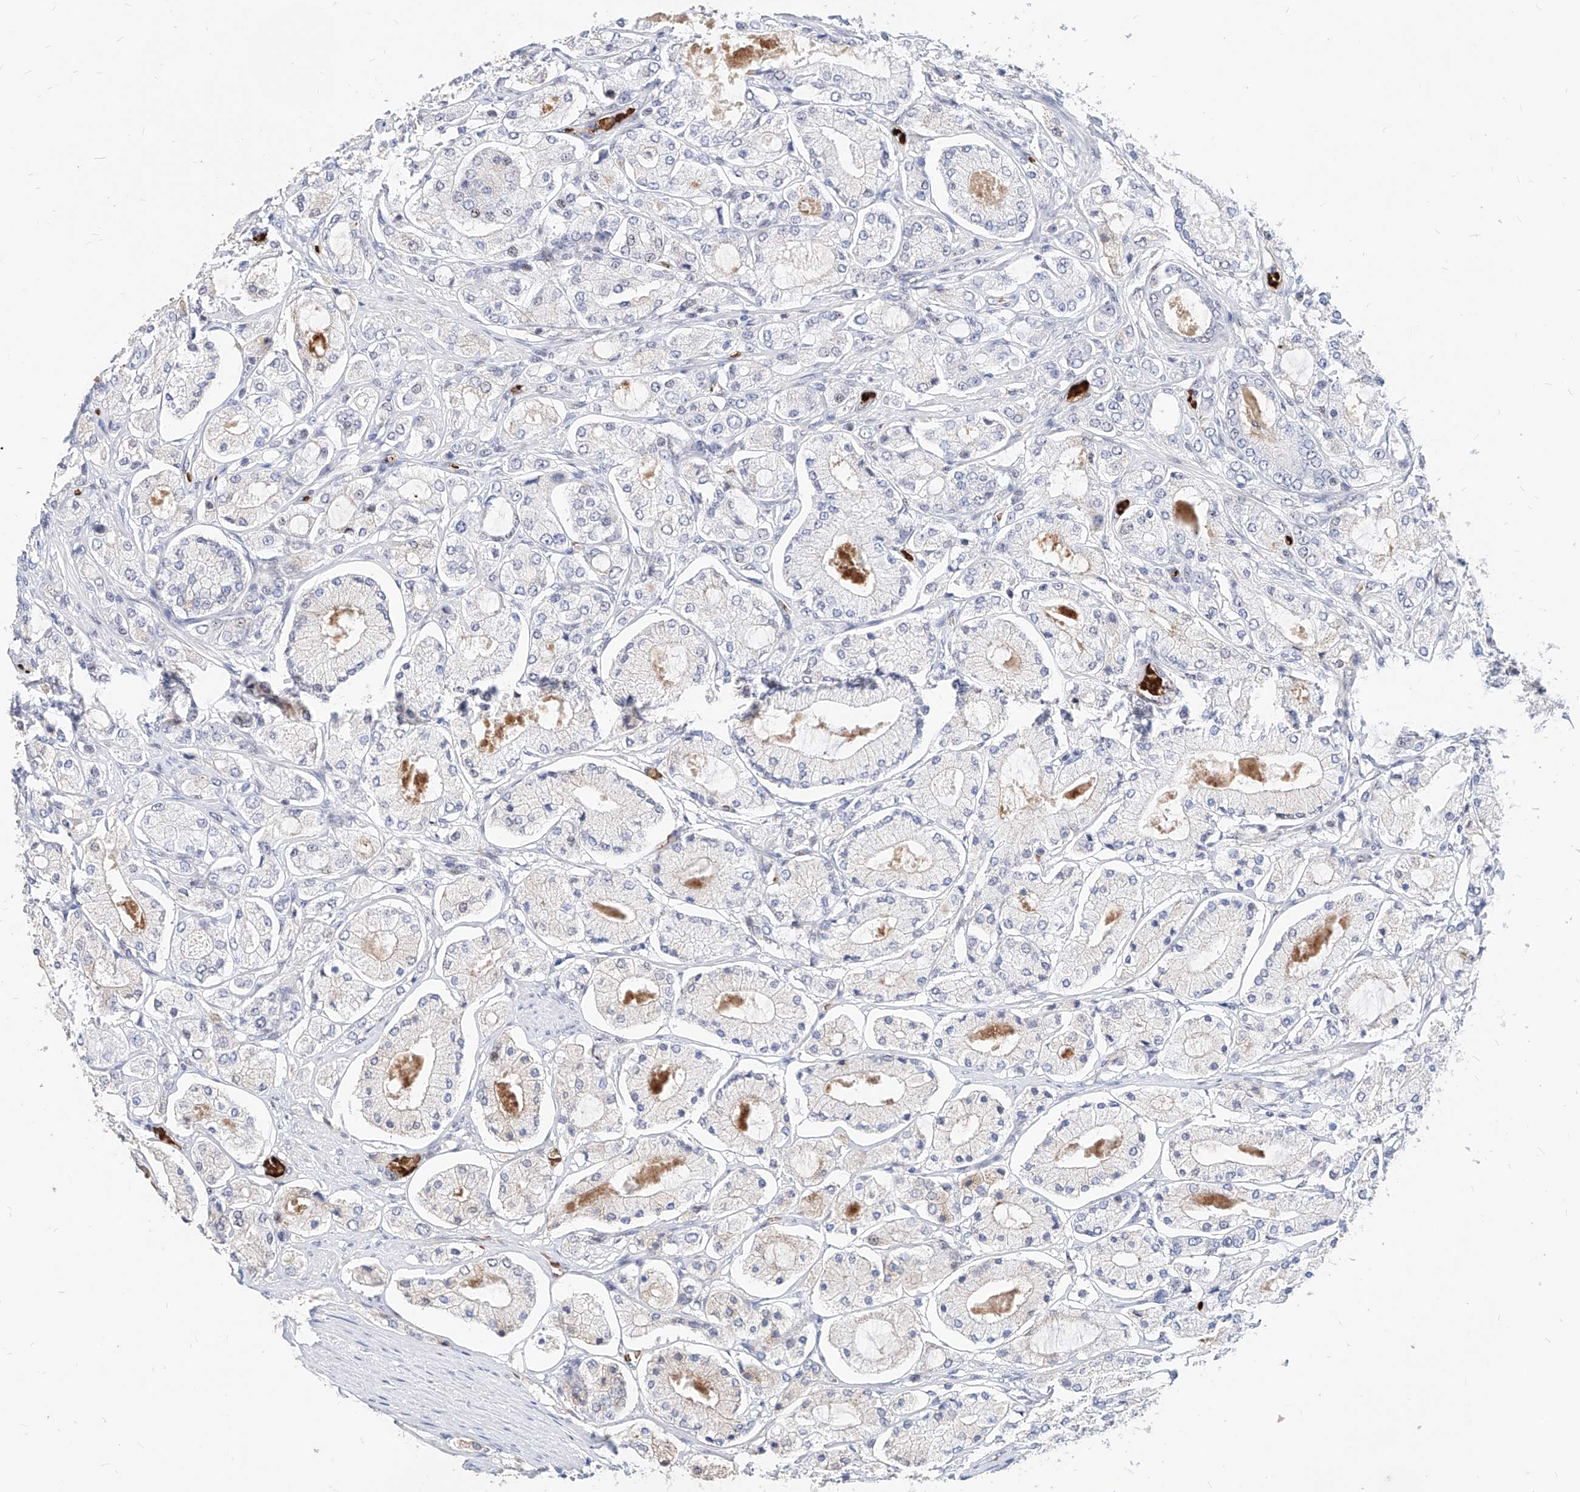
{"staining": {"intensity": "negative", "quantity": "none", "location": "none"}, "tissue": "prostate cancer", "cell_type": "Tumor cells", "image_type": "cancer", "snomed": [{"axis": "morphology", "description": "Adenocarcinoma, High grade"}, {"axis": "topography", "description": "Prostate"}], "caption": "There is no significant staining in tumor cells of prostate cancer (adenocarcinoma (high-grade)).", "gene": "ZFP42", "patient": {"sex": "male", "age": 65}}